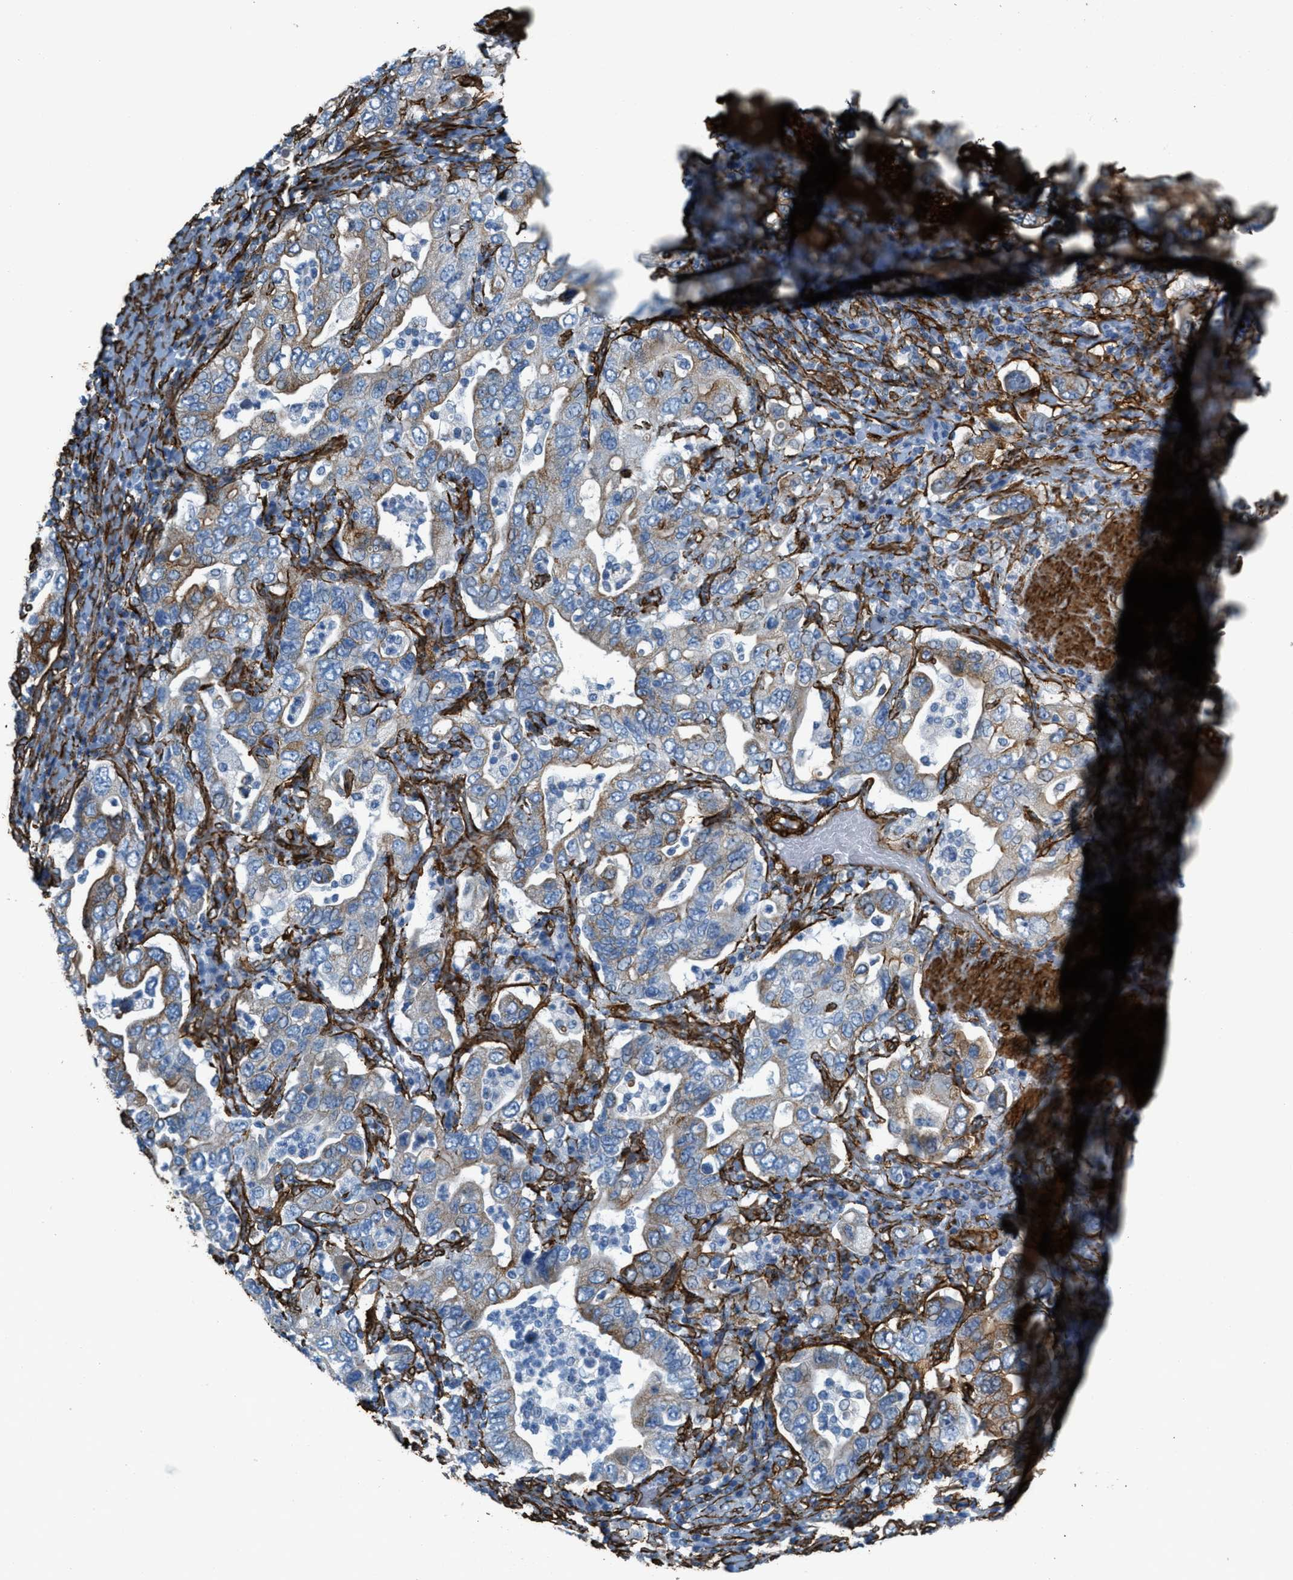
{"staining": {"intensity": "moderate", "quantity": "25%-75%", "location": "cytoplasmic/membranous"}, "tissue": "stomach cancer", "cell_type": "Tumor cells", "image_type": "cancer", "snomed": [{"axis": "morphology", "description": "Adenocarcinoma, NOS"}, {"axis": "topography", "description": "Stomach, upper"}], "caption": "IHC micrograph of neoplastic tissue: stomach cancer stained using immunohistochemistry (IHC) exhibits medium levels of moderate protein expression localized specifically in the cytoplasmic/membranous of tumor cells, appearing as a cytoplasmic/membranous brown color.", "gene": "CALD1", "patient": {"sex": "male", "age": 62}}